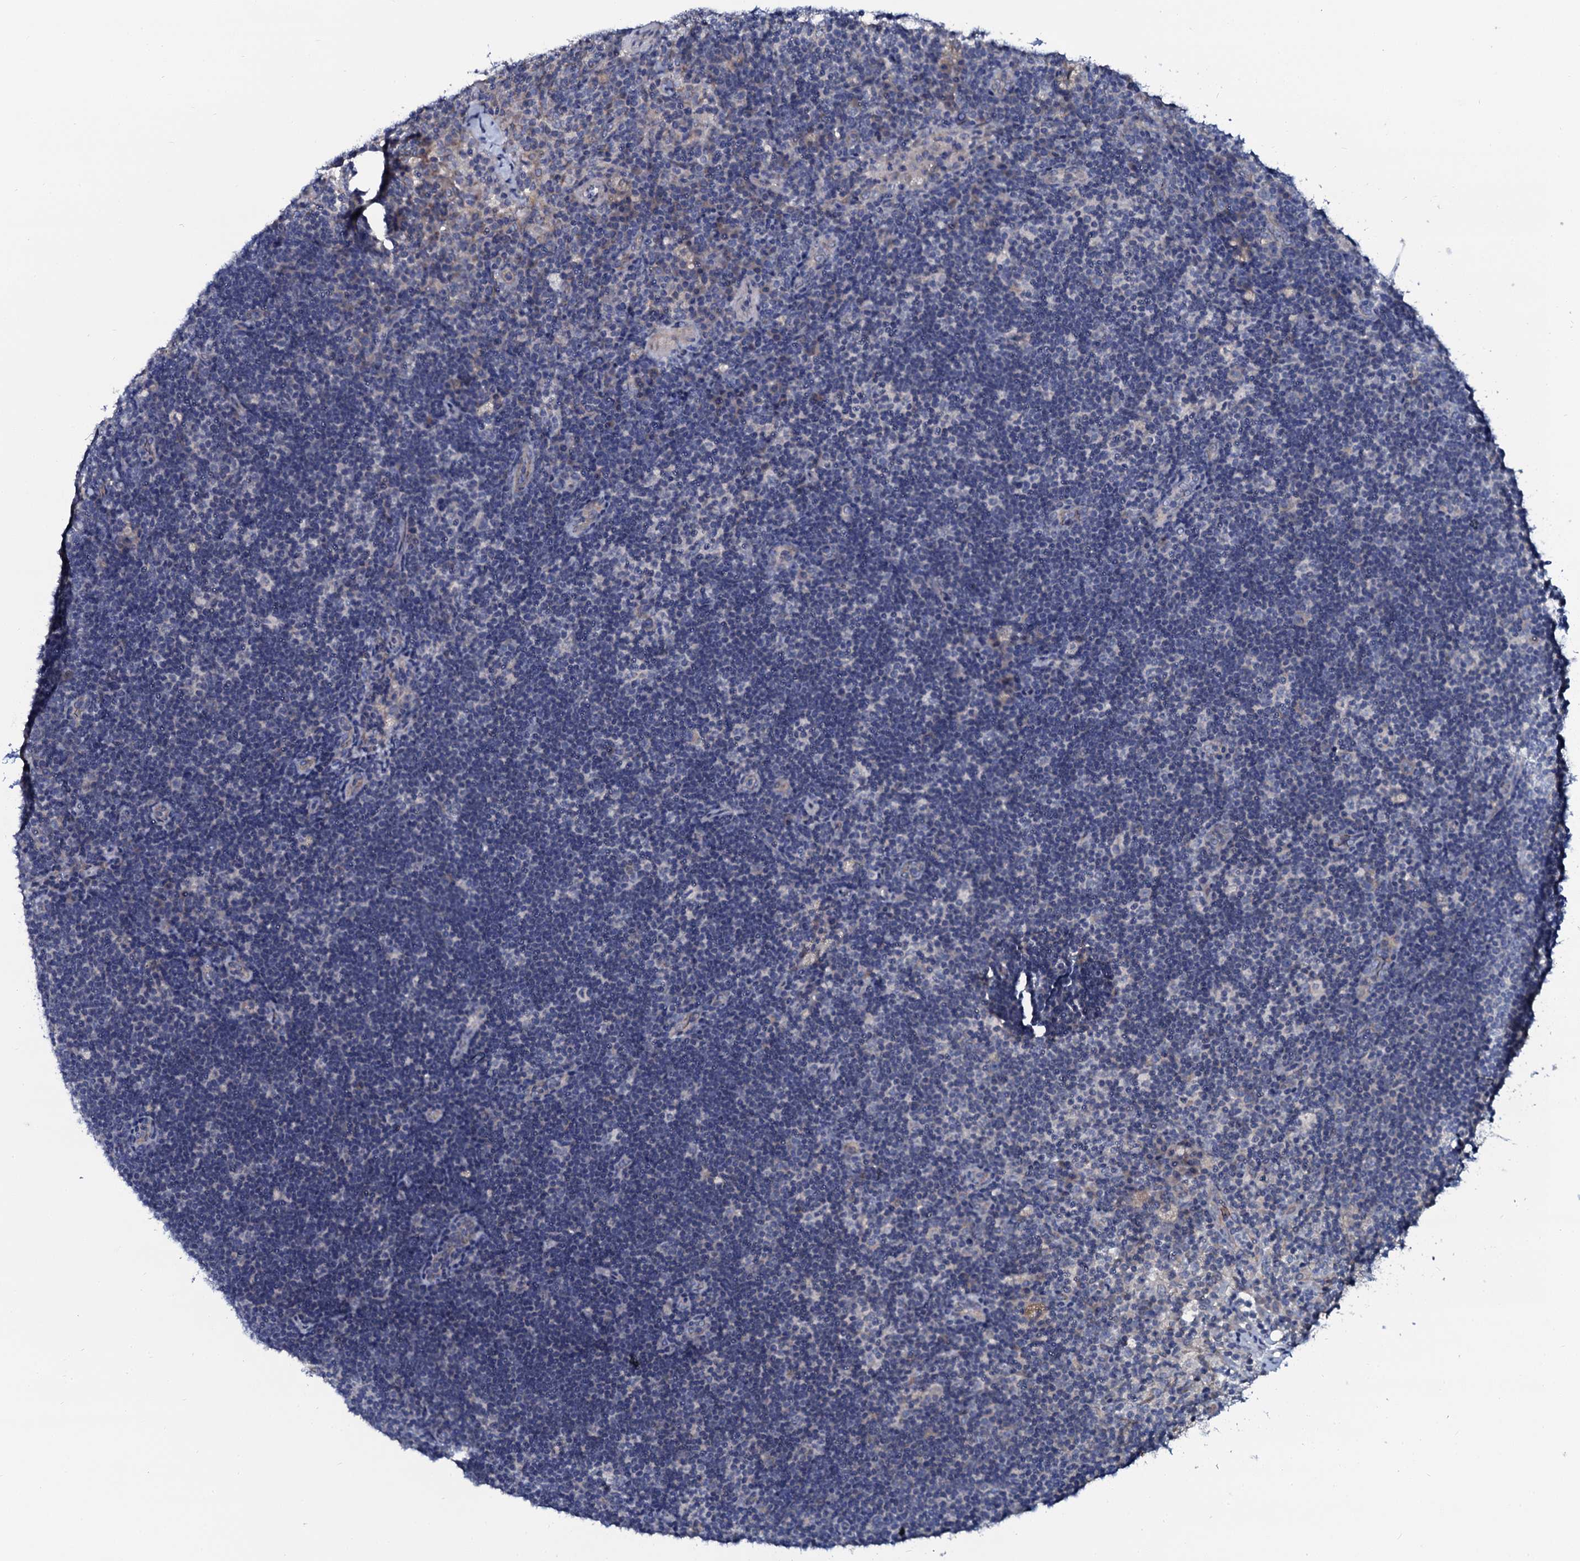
{"staining": {"intensity": "negative", "quantity": "none", "location": "none"}, "tissue": "lymph node", "cell_type": "Germinal center cells", "image_type": "normal", "snomed": [{"axis": "morphology", "description": "Normal tissue, NOS"}, {"axis": "topography", "description": "Lymph node"}], "caption": "IHC image of benign human lymph node stained for a protein (brown), which demonstrates no staining in germinal center cells.", "gene": "C10orf88", "patient": {"sex": "female", "age": 70}}